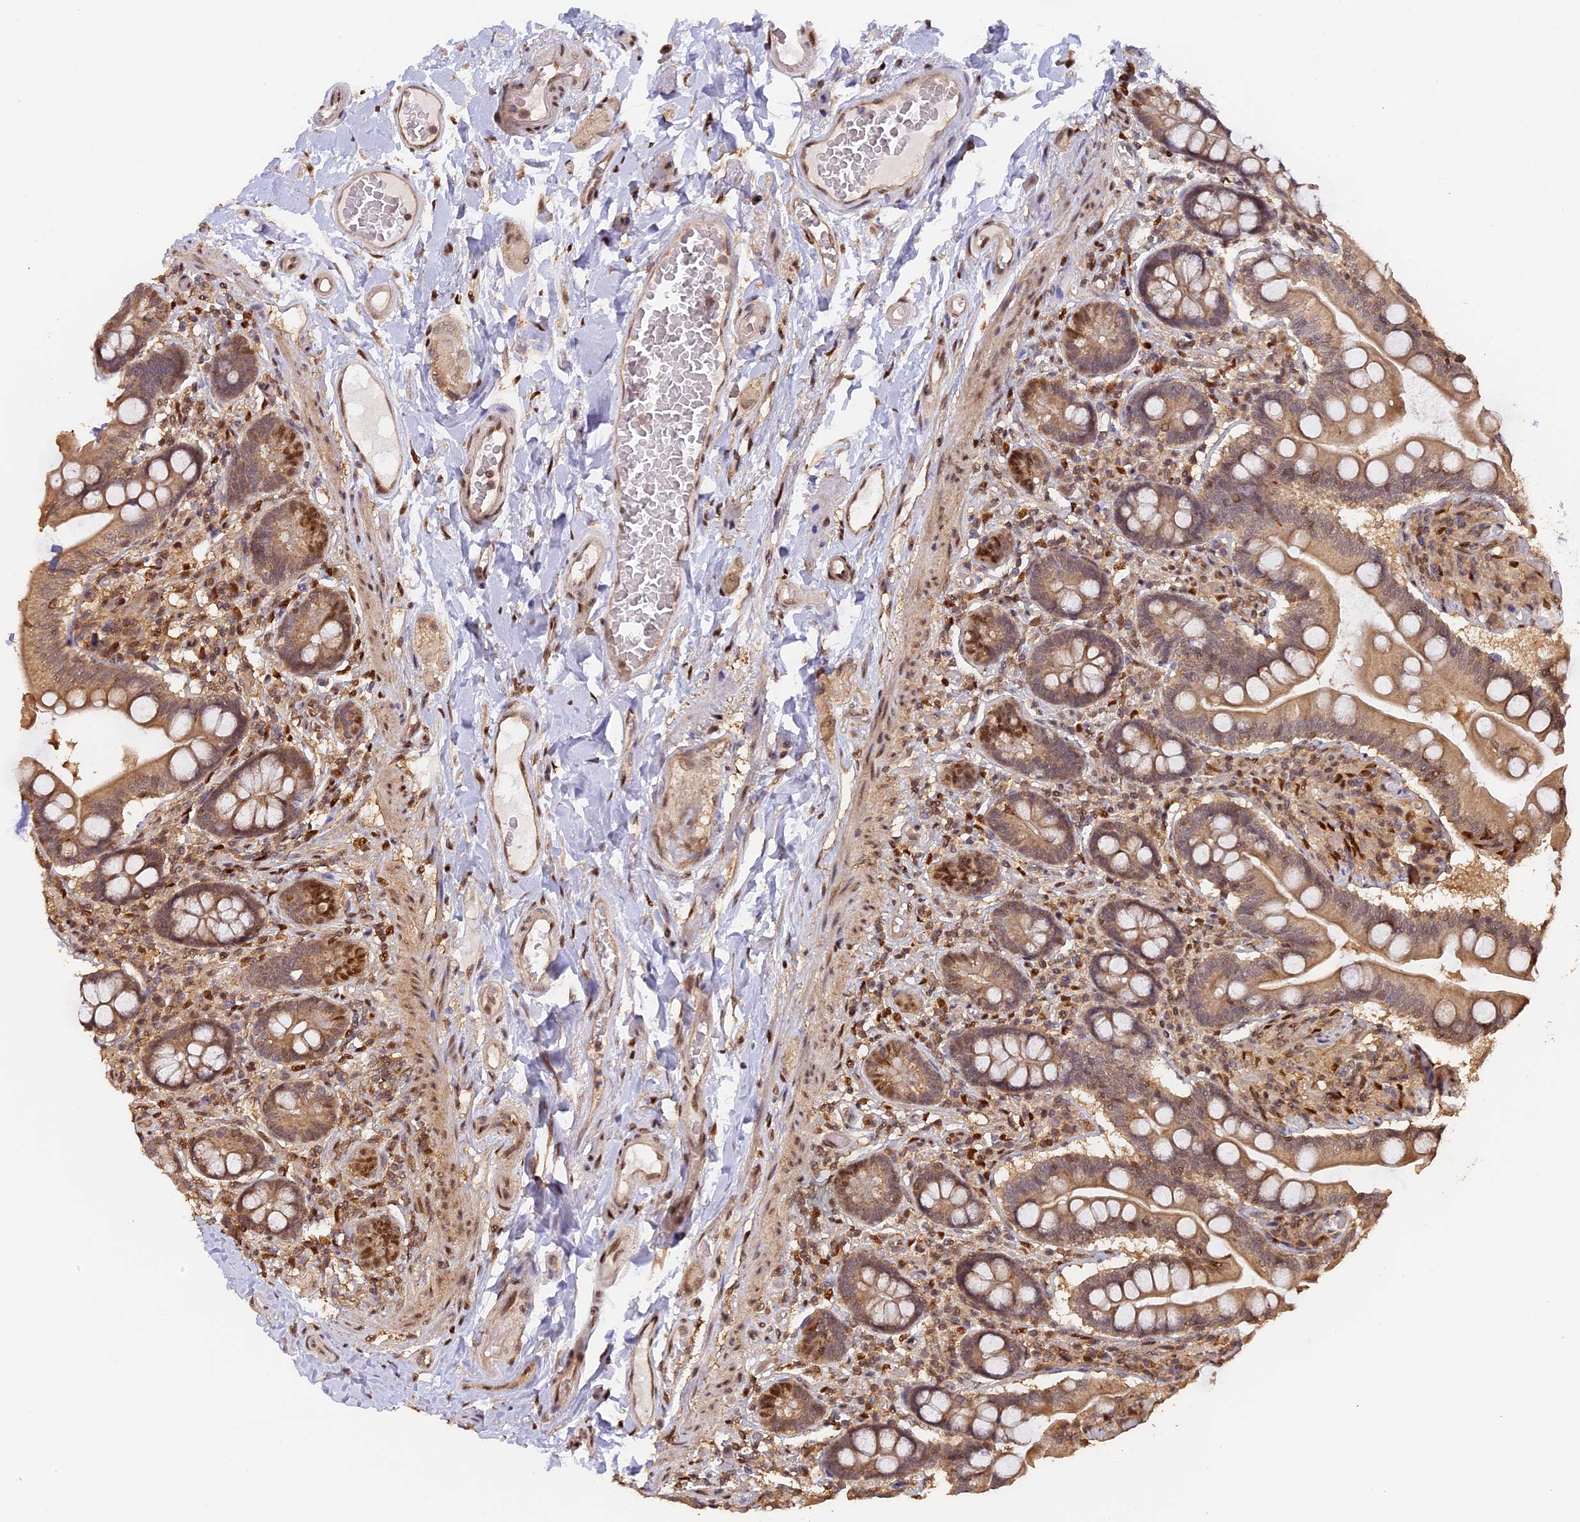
{"staining": {"intensity": "strong", "quantity": "25%-75%", "location": "cytoplasmic/membranous"}, "tissue": "small intestine", "cell_type": "Glandular cells", "image_type": "normal", "snomed": [{"axis": "morphology", "description": "Normal tissue, NOS"}, {"axis": "topography", "description": "Small intestine"}], "caption": "Unremarkable small intestine was stained to show a protein in brown. There is high levels of strong cytoplasmic/membranous staining in approximately 25%-75% of glandular cells.", "gene": "MYBL2", "patient": {"sex": "female", "age": 64}}